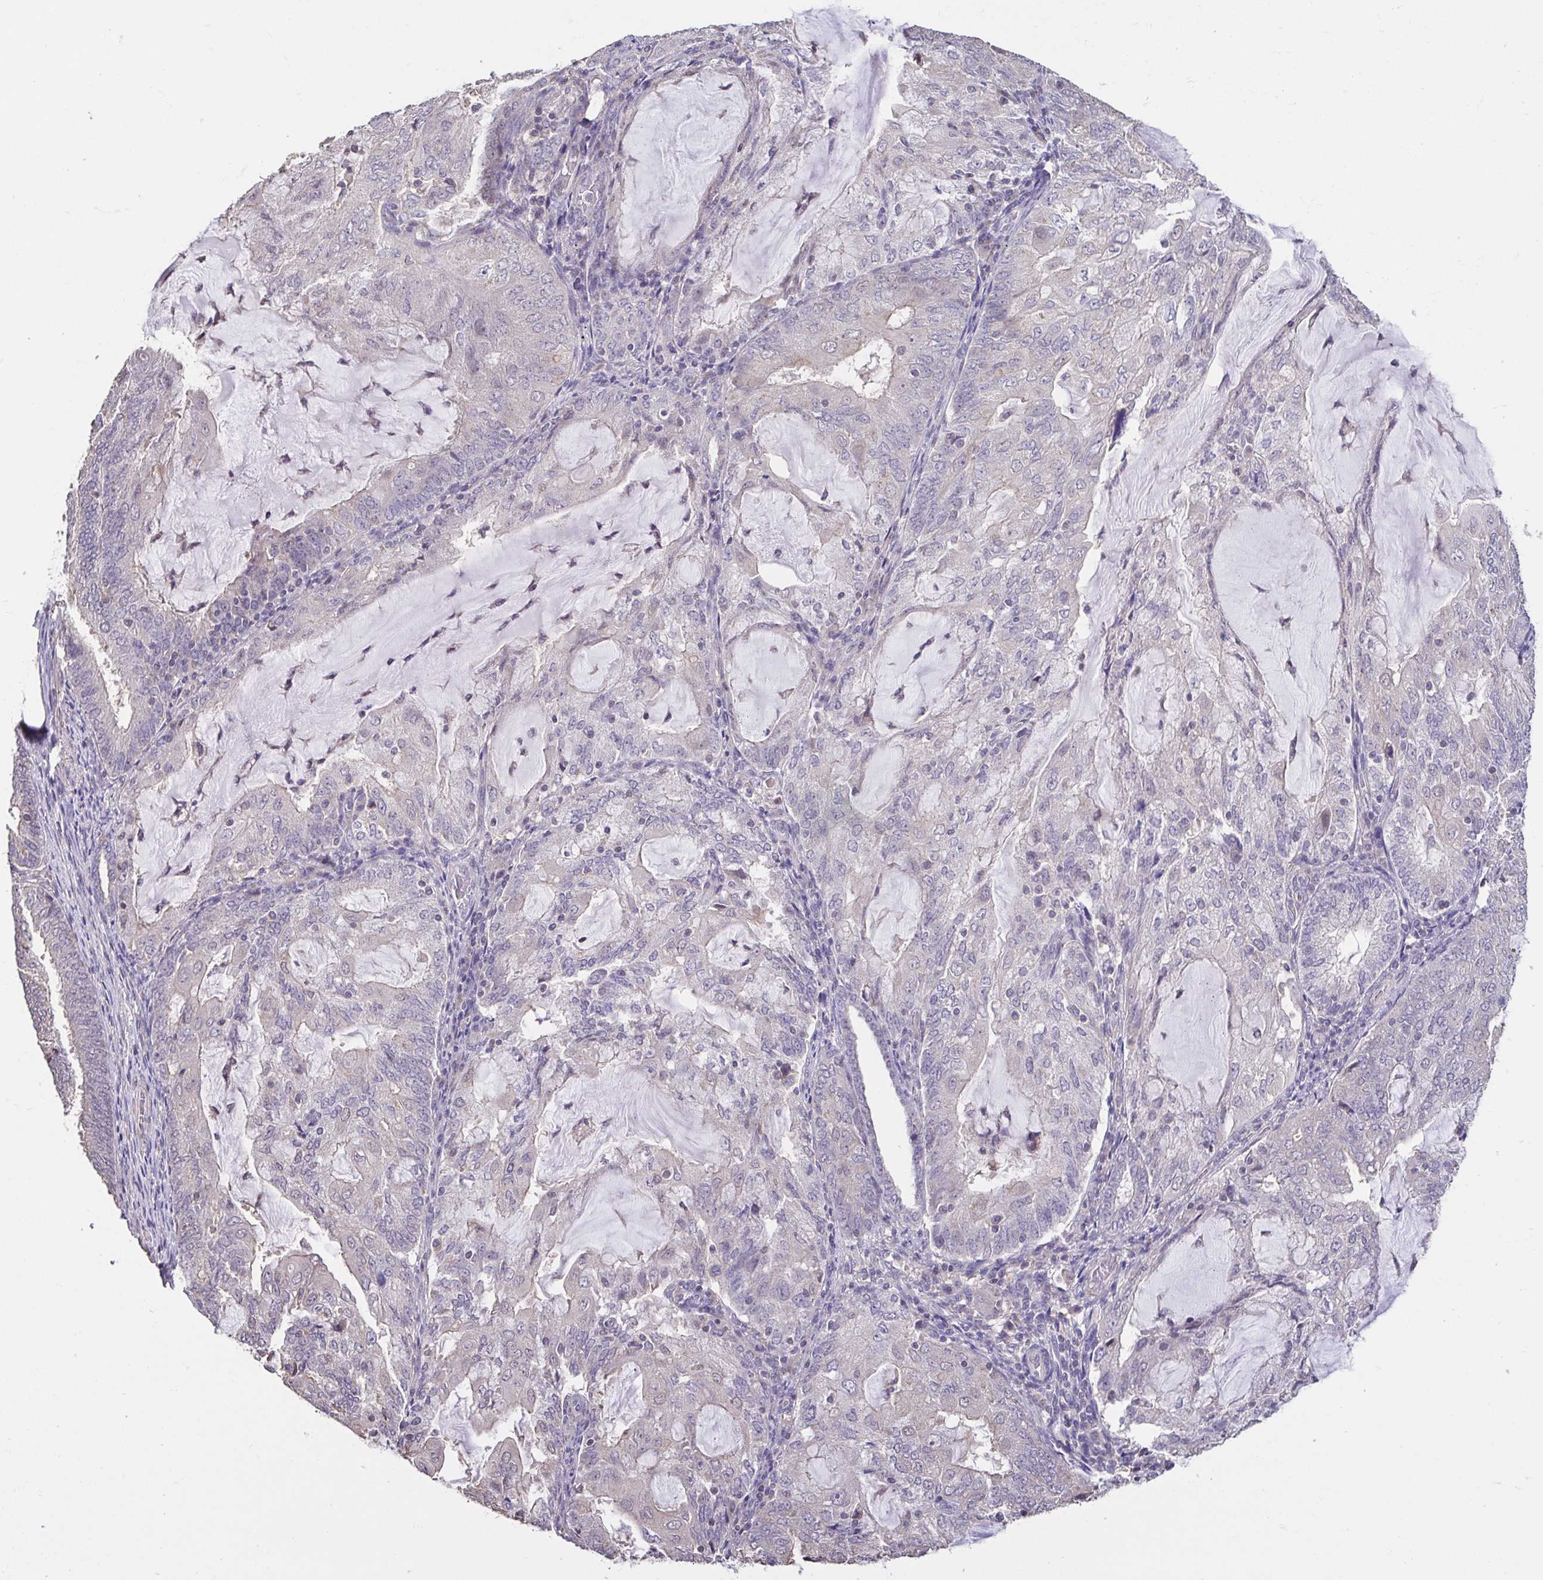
{"staining": {"intensity": "negative", "quantity": "none", "location": "none"}, "tissue": "endometrial cancer", "cell_type": "Tumor cells", "image_type": "cancer", "snomed": [{"axis": "morphology", "description": "Adenocarcinoma, NOS"}, {"axis": "topography", "description": "Endometrium"}], "caption": "Photomicrograph shows no protein expression in tumor cells of endometrial cancer tissue.", "gene": "ACTRT2", "patient": {"sex": "female", "age": 81}}